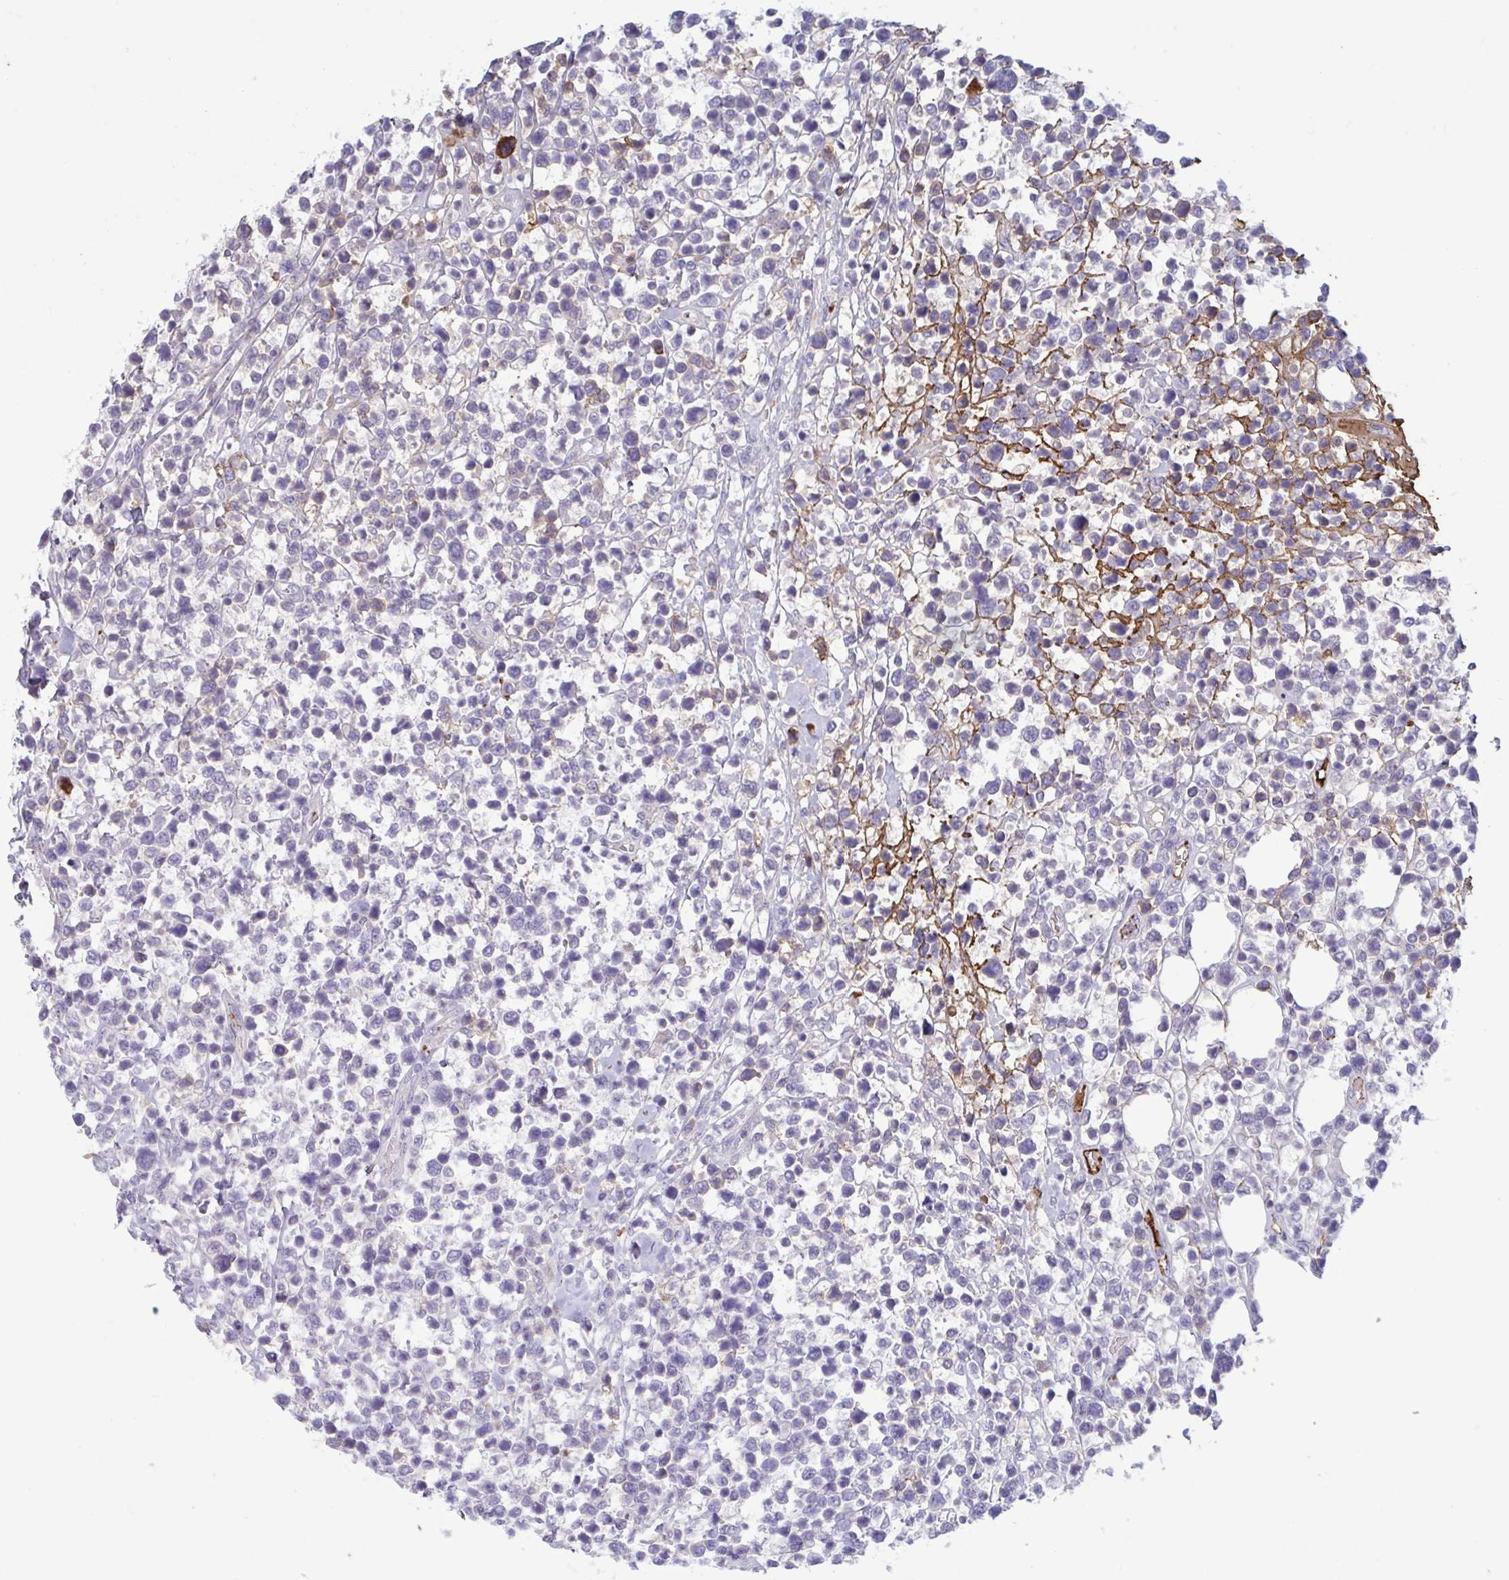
{"staining": {"intensity": "negative", "quantity": "none", "location": "none"}, "tissue": "lymphoma", "cell_type": "Tumor cells", "image_type": "cancer", "snomed": [{"axis": "morphology", "description": "Malignant lymphoma, non-Hodgkin's type, Low grade"}, {"axis": "topography", "description": "Lymph node"}], "caption": "Immunohistochemistry of human low-grade malignant lymphoma, non-Hodgkin's type demonstrates no staining in tumor cells.", "gene": "IL1R1", "patient": {"sex": "male", "age": 60}}